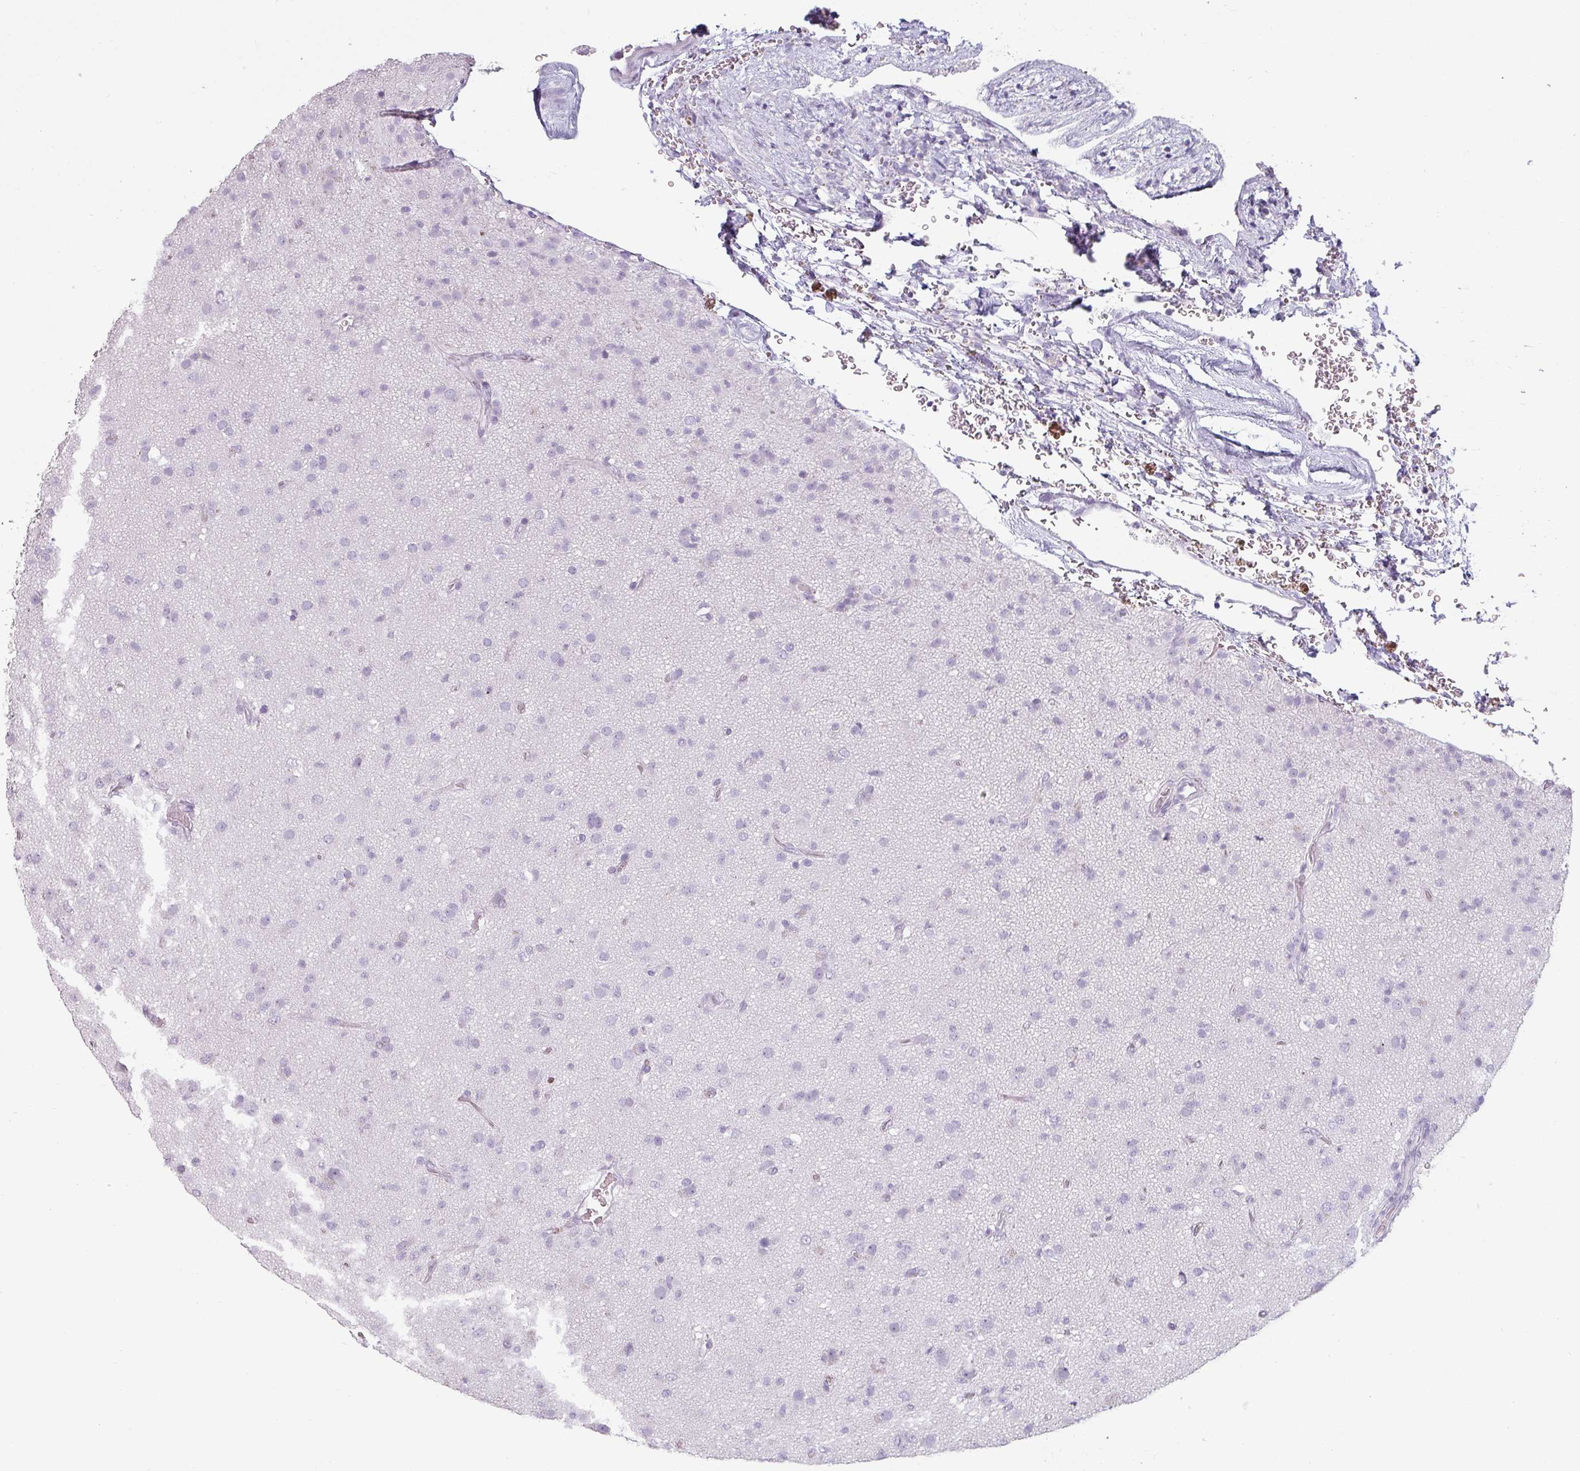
{"staining": {"intensity": "negative", "quantity": "none", "location": "none"}, "tissue": "glioma", "cell_type": "Tumor cells", "image_type": "cancer", "snomed": [{"axis": "morphology", "description": "Glioma, malignant, Low grade"}, {"axis": "topography", "description": "Brain"}], "caption": "Histopathology image shows no protein positivity in tumor cells of glioma tissue.", "gene": "SFTPA1", "patient": {"sex": "male", "age": 65}}